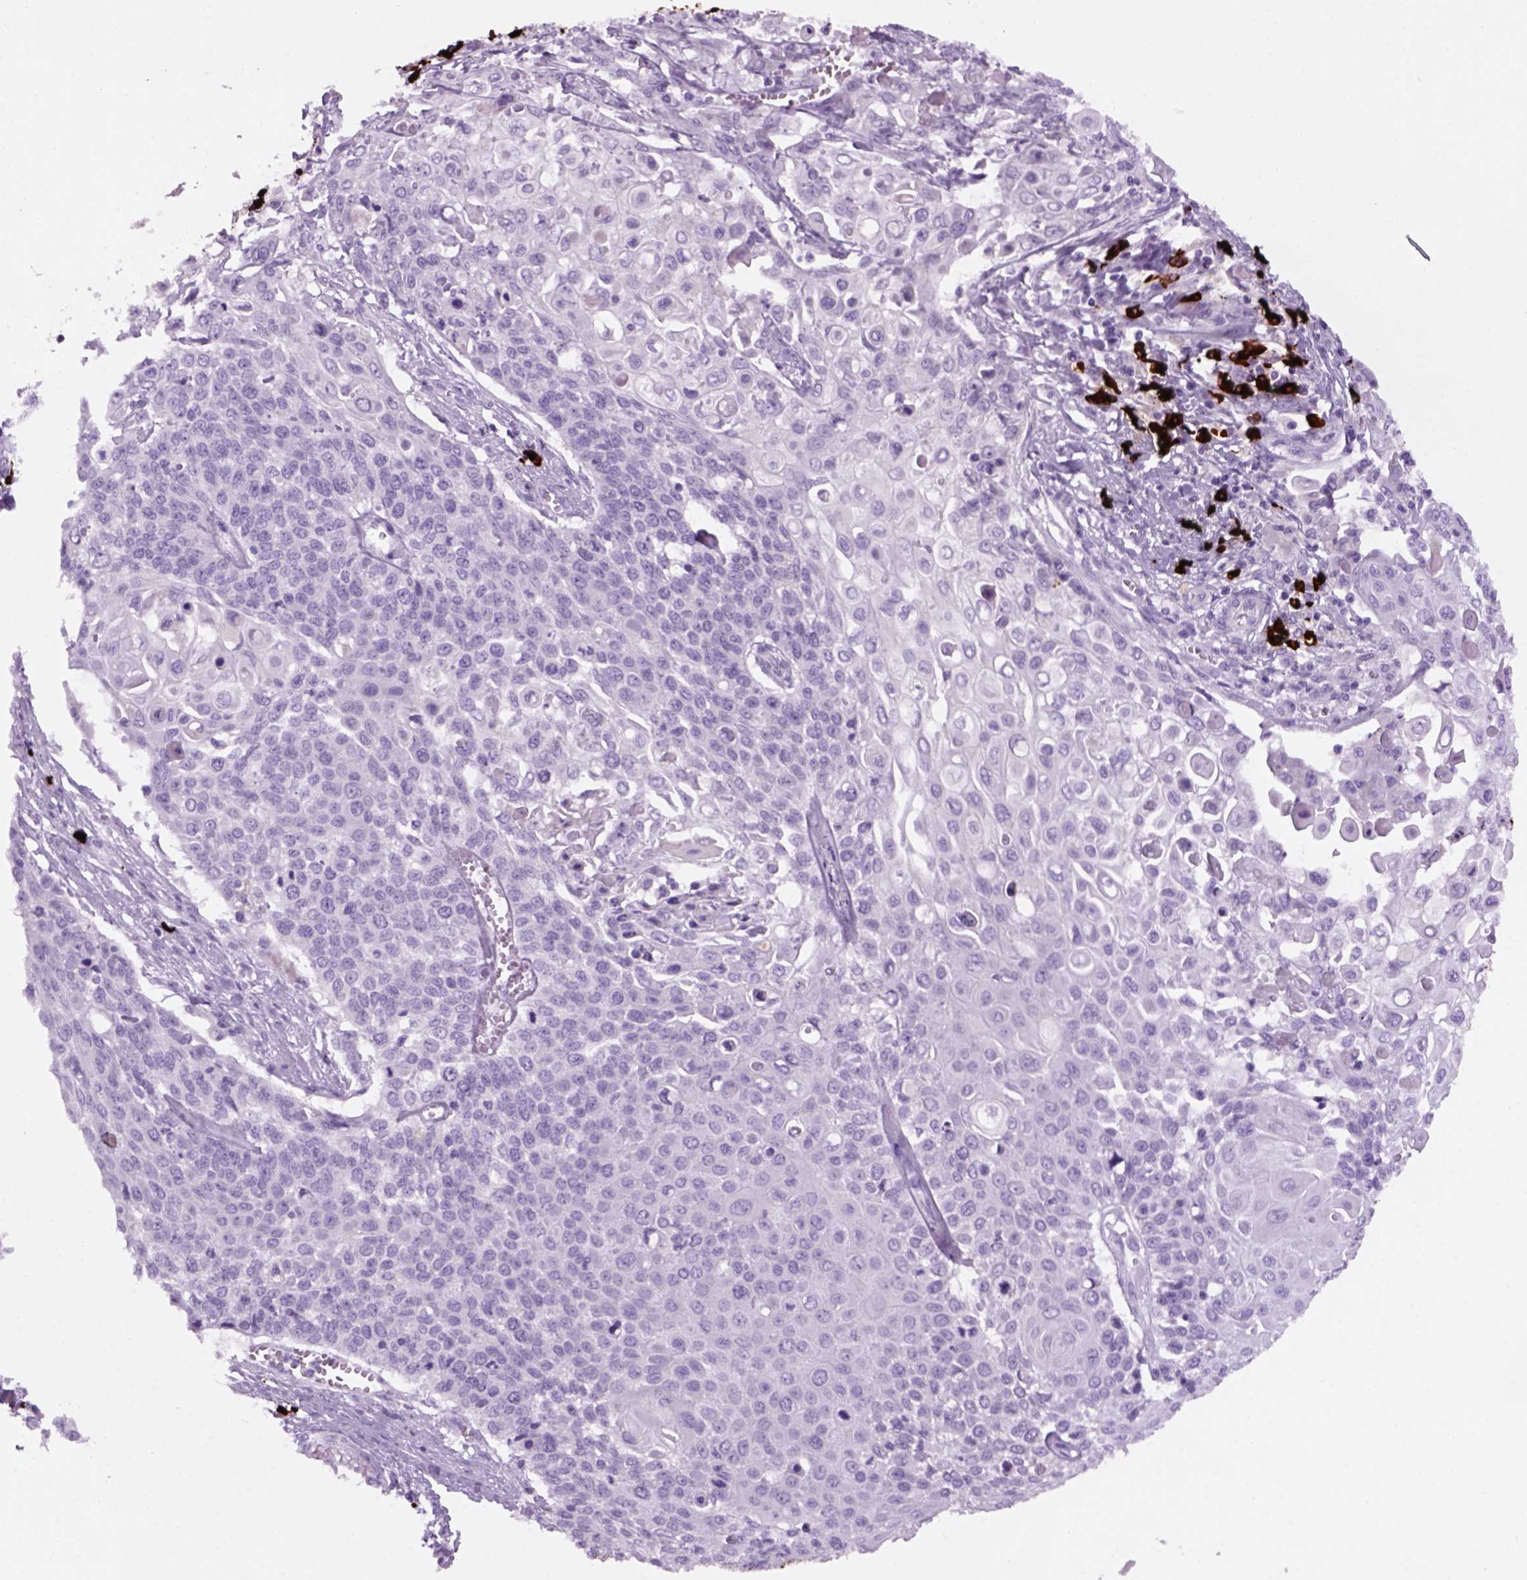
{"staining": {"intensity": "negative", "quantity": "none", "location": "none"}, "tissue": "cervical cancer", "cell_type": "Tumor cells", "image_type": "cancer", "snomed": [{"axis": "morphology", "description": "Squamous cell carcinoma, NOS"}, {"axis": "topography", "description": "Cervix"}], "caption": "Tumor cells are negative for brown protein staining in cervical cancer. (DAB IHC, high magnification).", "gene": "MZB1", "patient": {"sex": "female", "age": 39}}